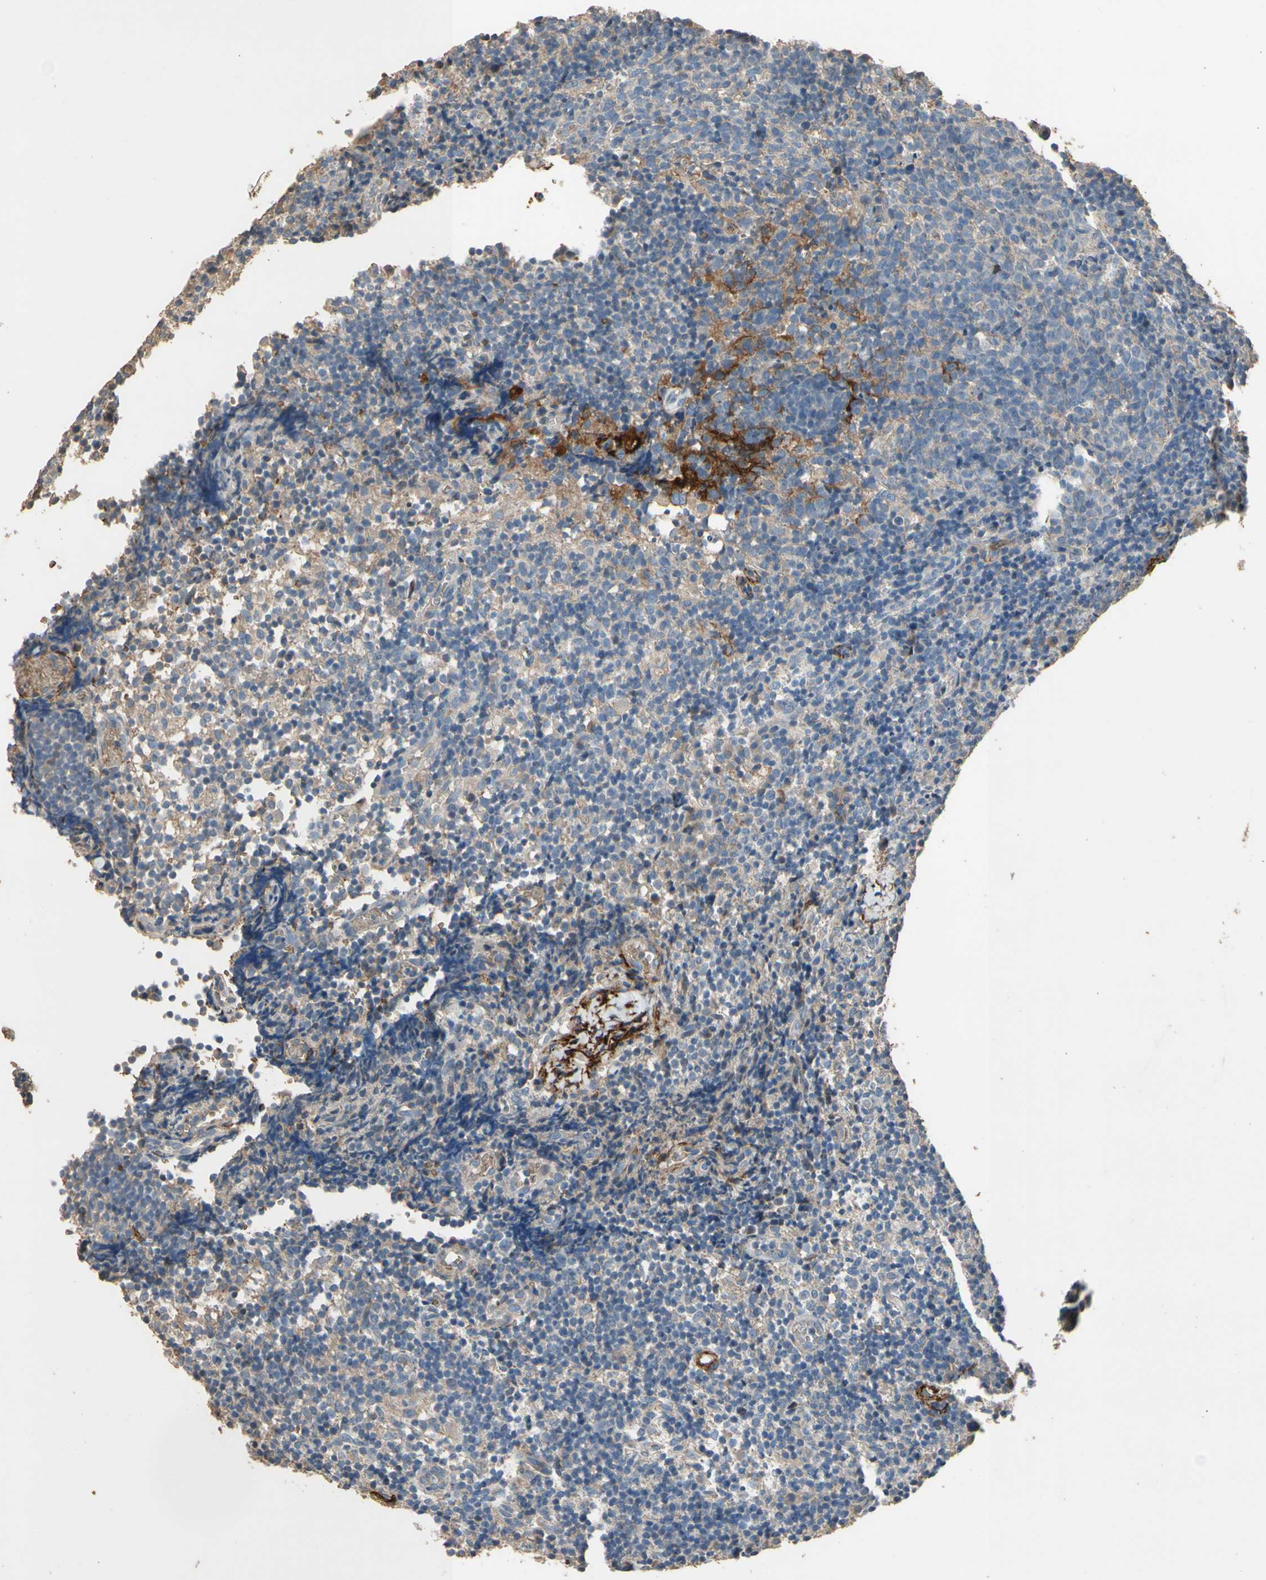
{"staining": {"intensity": "weak", "quantity": ">75%", "location": "cytoplasmic/membranous"}, "tissue": "lymph node", "cell_type": "Germinal center cells", "image_type": "normal", "snomed": [{"axis": "morphology", "description": "Normal tissue, NOS"}, {"axis": "morphology", "description": "Inflammation, NOS"}, {"axis": "topography", "description": "Lymph node"}], "caption": "Immunohistochemical staining of unremarkable lymph node reveals weak cytoplasmic/membranous protein expression in approximately >75% of germinal center cells.", "gene": "SUSD2", "patient": {"sex": "male", "age": 55}}